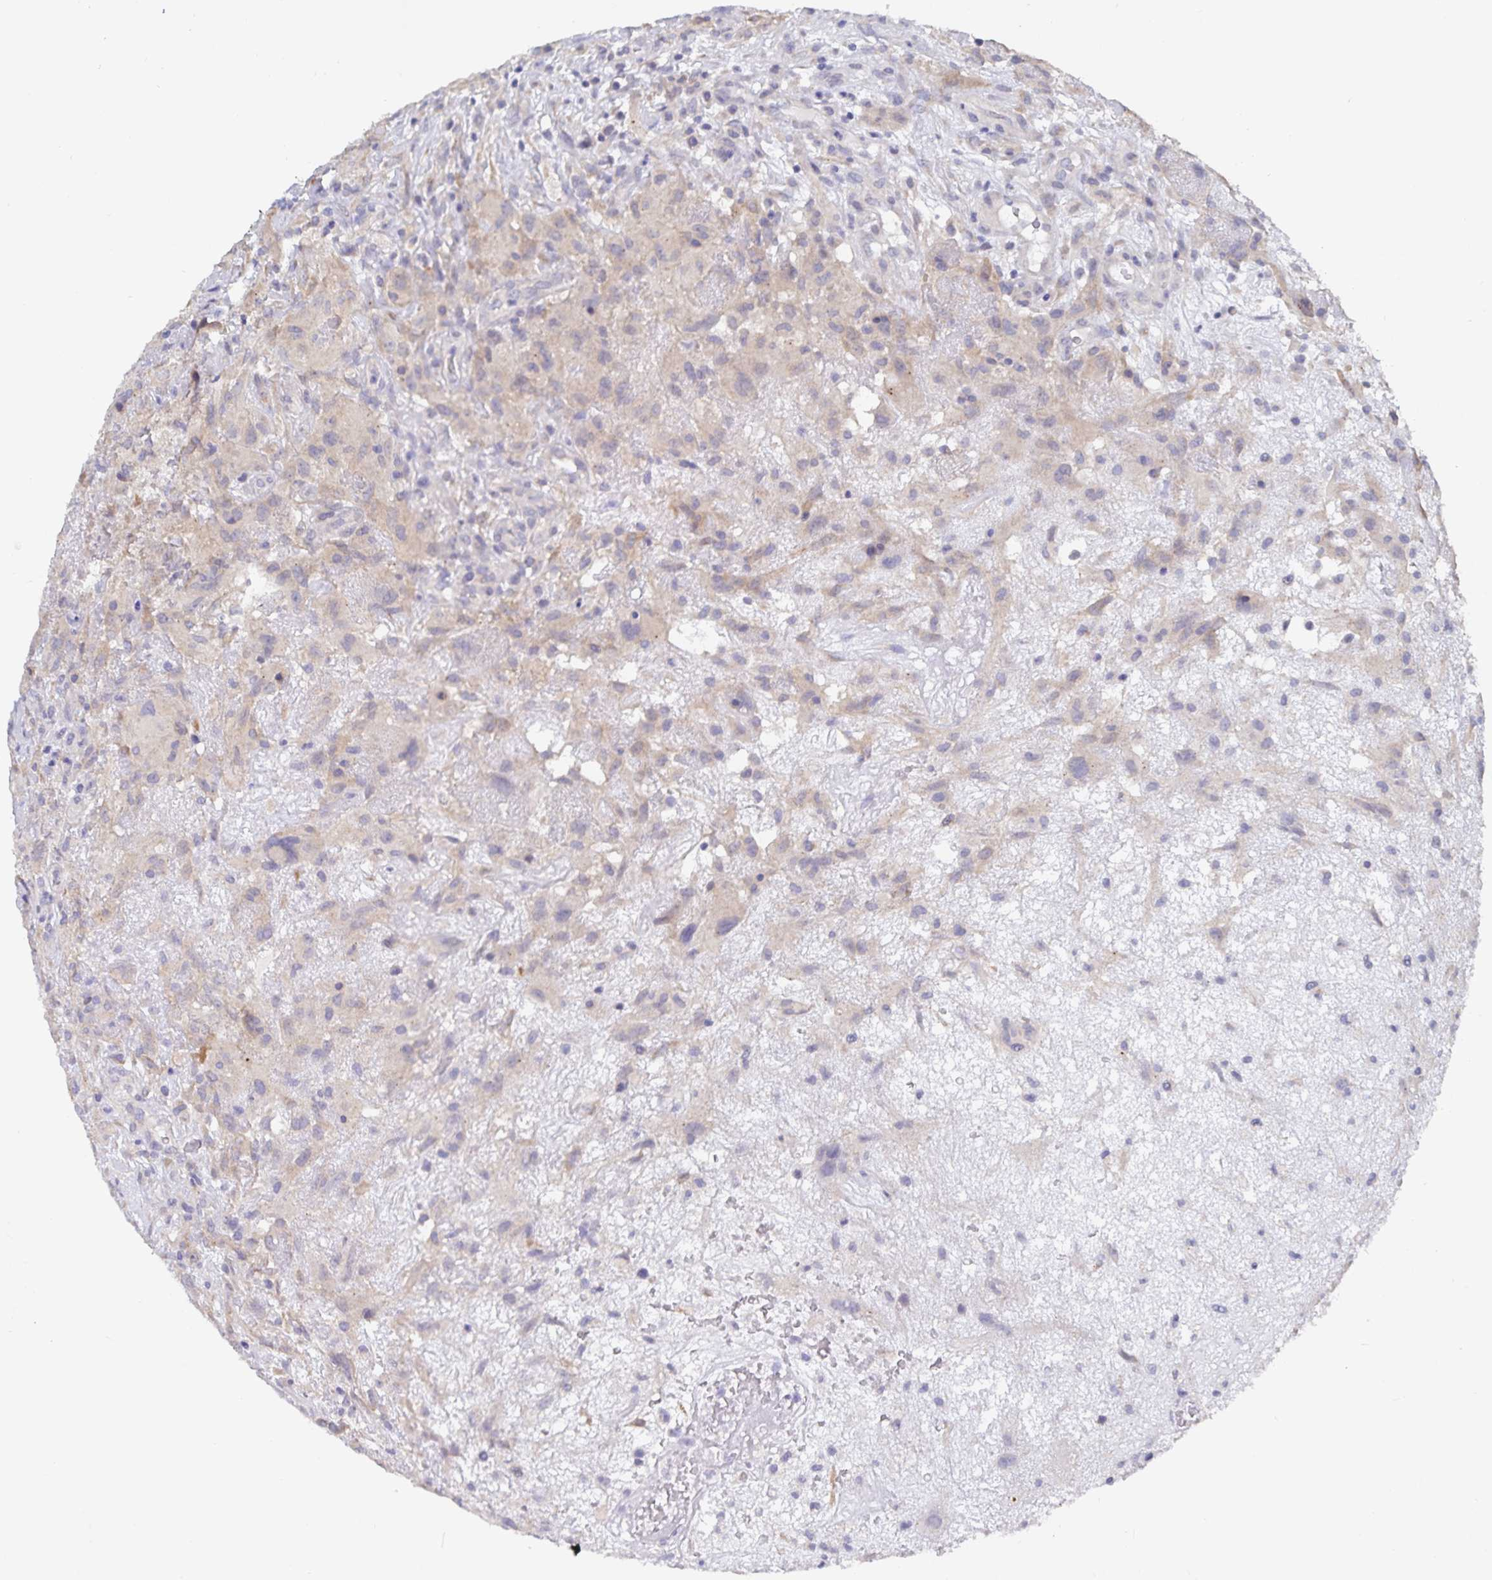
{"staining": {"intensity": "weak", "quantity": "<25%", "location": "cytoplasmic/membranous"}, "tissue": "glioma", "cell_type": "Tumor cells", "image_type": "cancer", "snomed": [{"axis": "morphology", "description": "Glioma, malignant, High grade"}, {"axis": "topography", "description": "Brain"}], "caption": "IHC photomicrograph of neoplastic tissue: human glioma stained with DAB (3,3'-diaminobenzidine) exhibits no significant protein expression in tumor cells.", "gene": "ZIK1", "patient": {"sex": "male", "age": 46}}